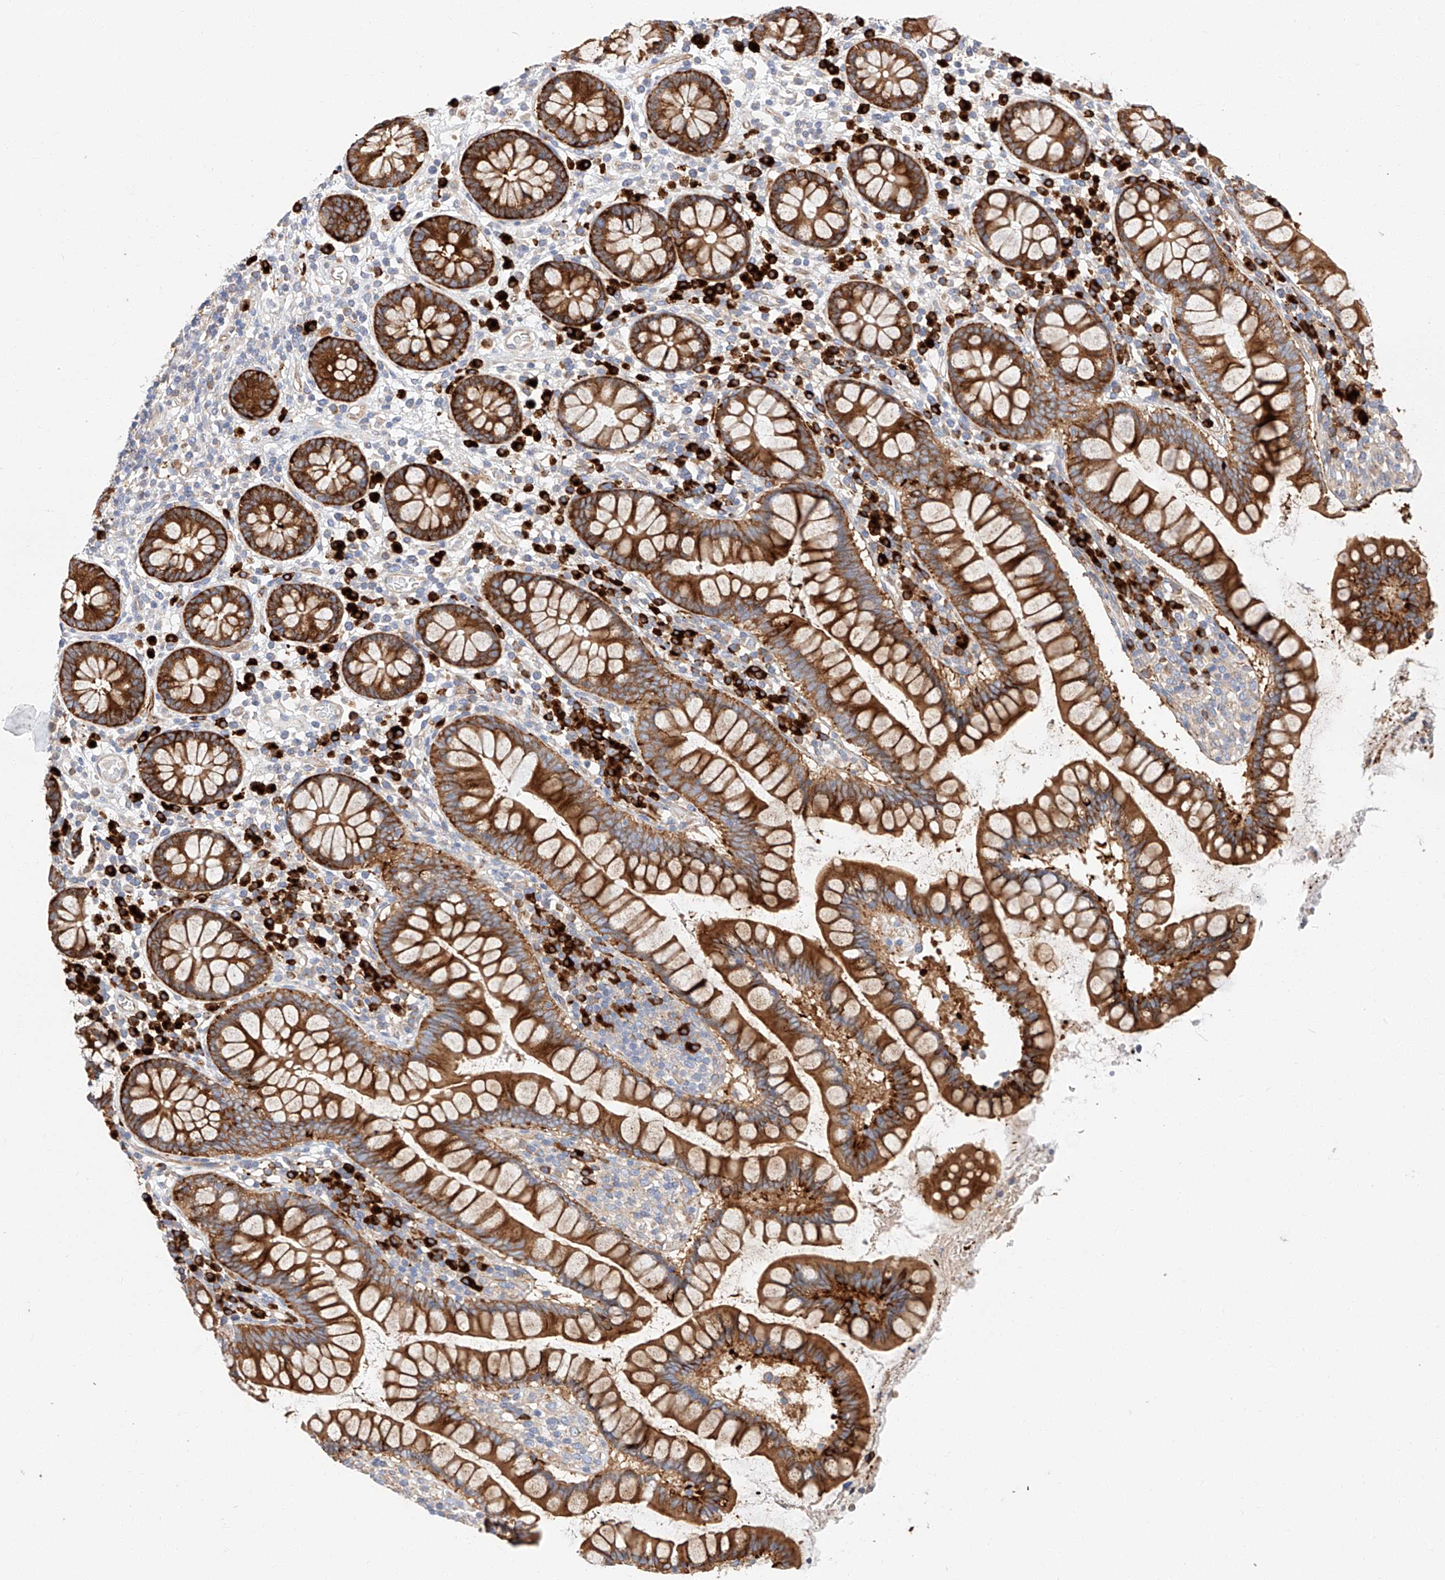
{"staining": {"intensity": "weak", "quantity": ">75%", "location": "cytoplasmic/membranous"}, "tissue": "colon", "cell_type": "Endothelial cells", "image_type": "normal", "snomed": [{"axis": "morphology", "description": "Normal tissue, NOS"}, {"axis": "topography", "description": "Colon"}], "caption": "Colon stained with DAB IHC reveals low levels of weak cytoplasmic/membranous expression in about >75% of endothelial cells.", "gene": "GLMN", "patient": {"sex": "female", "age": 79}}